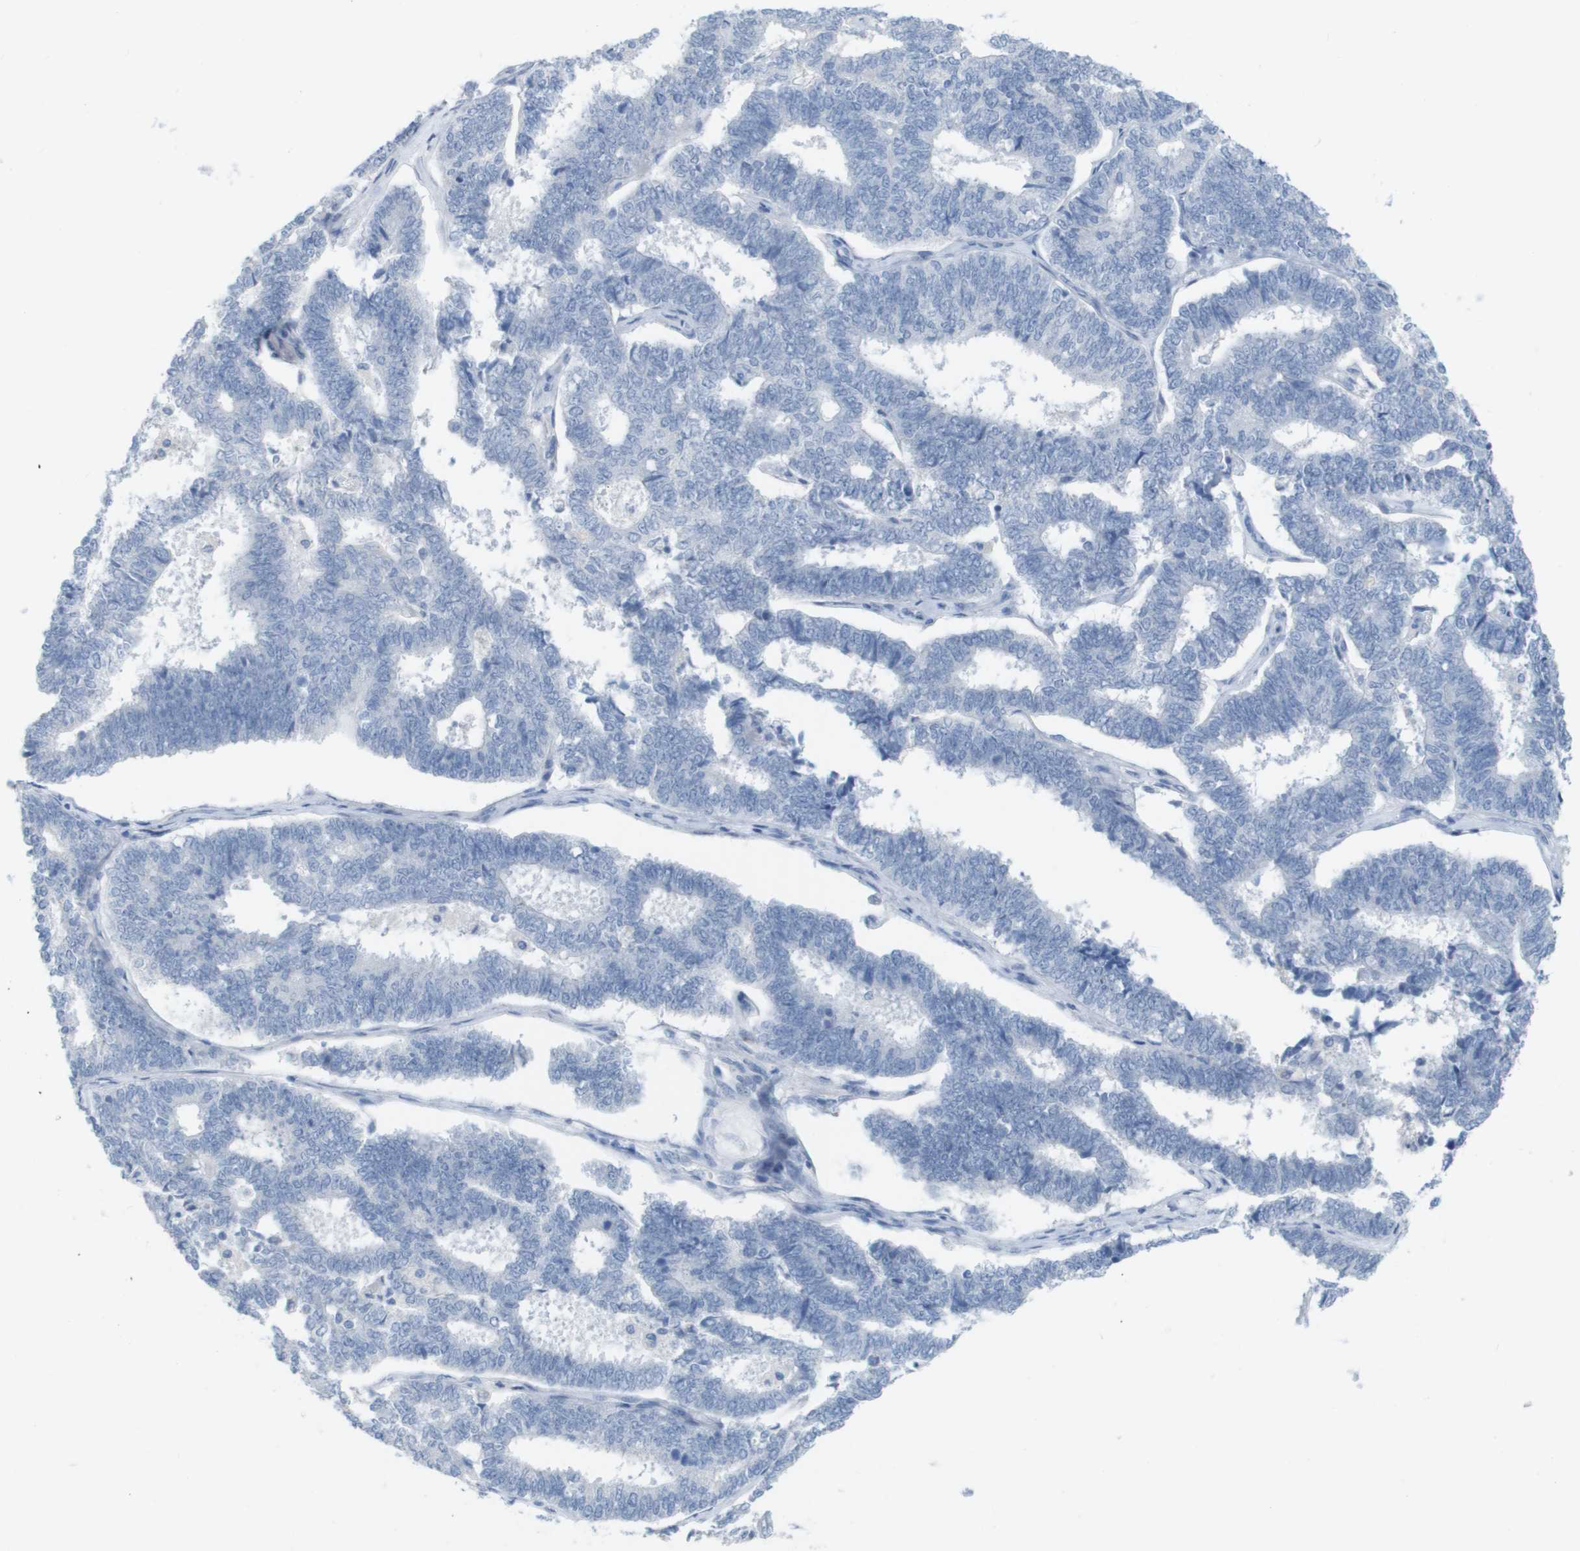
{"staining": {"intensity": "negative", "quantity": "none", "location": "none"}, "tissue": "endometrial cancer", "cell_type": "Tumor cells", "image_type": "cancer", "snomed": [{"axis": "morphology", "description": "Adenocarcinoma, NOS"}, {"axis": "topography", "description": "Endometrium"}], "caption": "High power microscopy image of an immunohistochemistry image of endometrial cancer (adenocarcinoma), revealing no significant staining in tumor cells. (DAB (3,3'-diaminobenzidine) immunohistochemistry (IHC) with hematoxylin counter stain).", "gene": "PDE4A", "patient": {"sex": "female", "age": 70}}